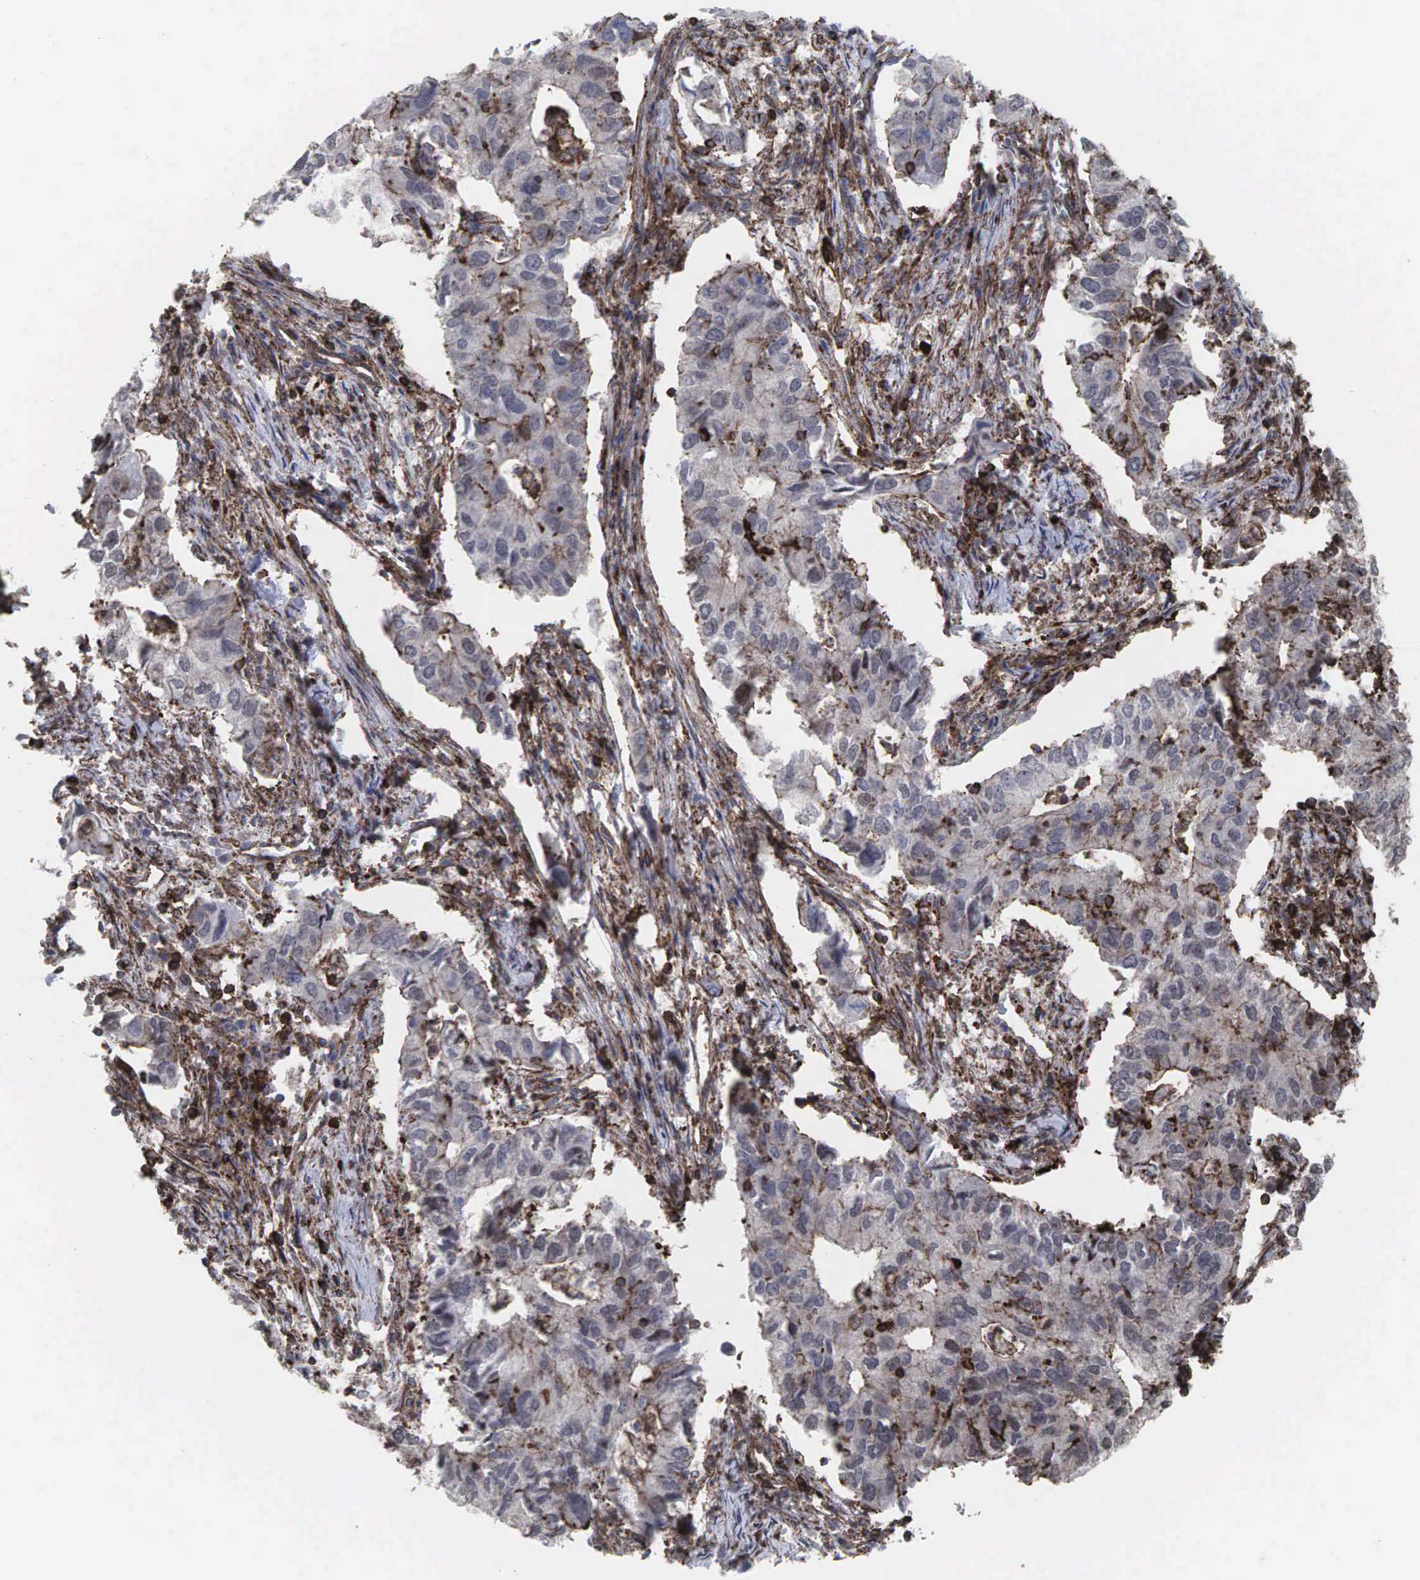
{"staining": {"intensity": "moderate", "quantity": ">75%", "location": "cytoplasmic/membranous"}, "tissue": "lung cancer", "cell_type": "Tumor cells", "image_type": "cancer", "snomed": [{"axis": "morphology", "description": "Adenocarcinoma, NOS"}, {"axis": "topography", "description": "Lung"}], "caption": "Protein expression analysis of human lung cancer (adenocarcinoma) reveals moderate cytoplasmic/membranous positivity in approximately >75% of tumor cells. Using DAB (3,3'-diaminobenzidine) (brown) and hematoxylin (blue) stains, captured at high magnification using brightfield microscopy.", "gene": "GPRASP1", "patient": {"sex": "male", "age": 48}}